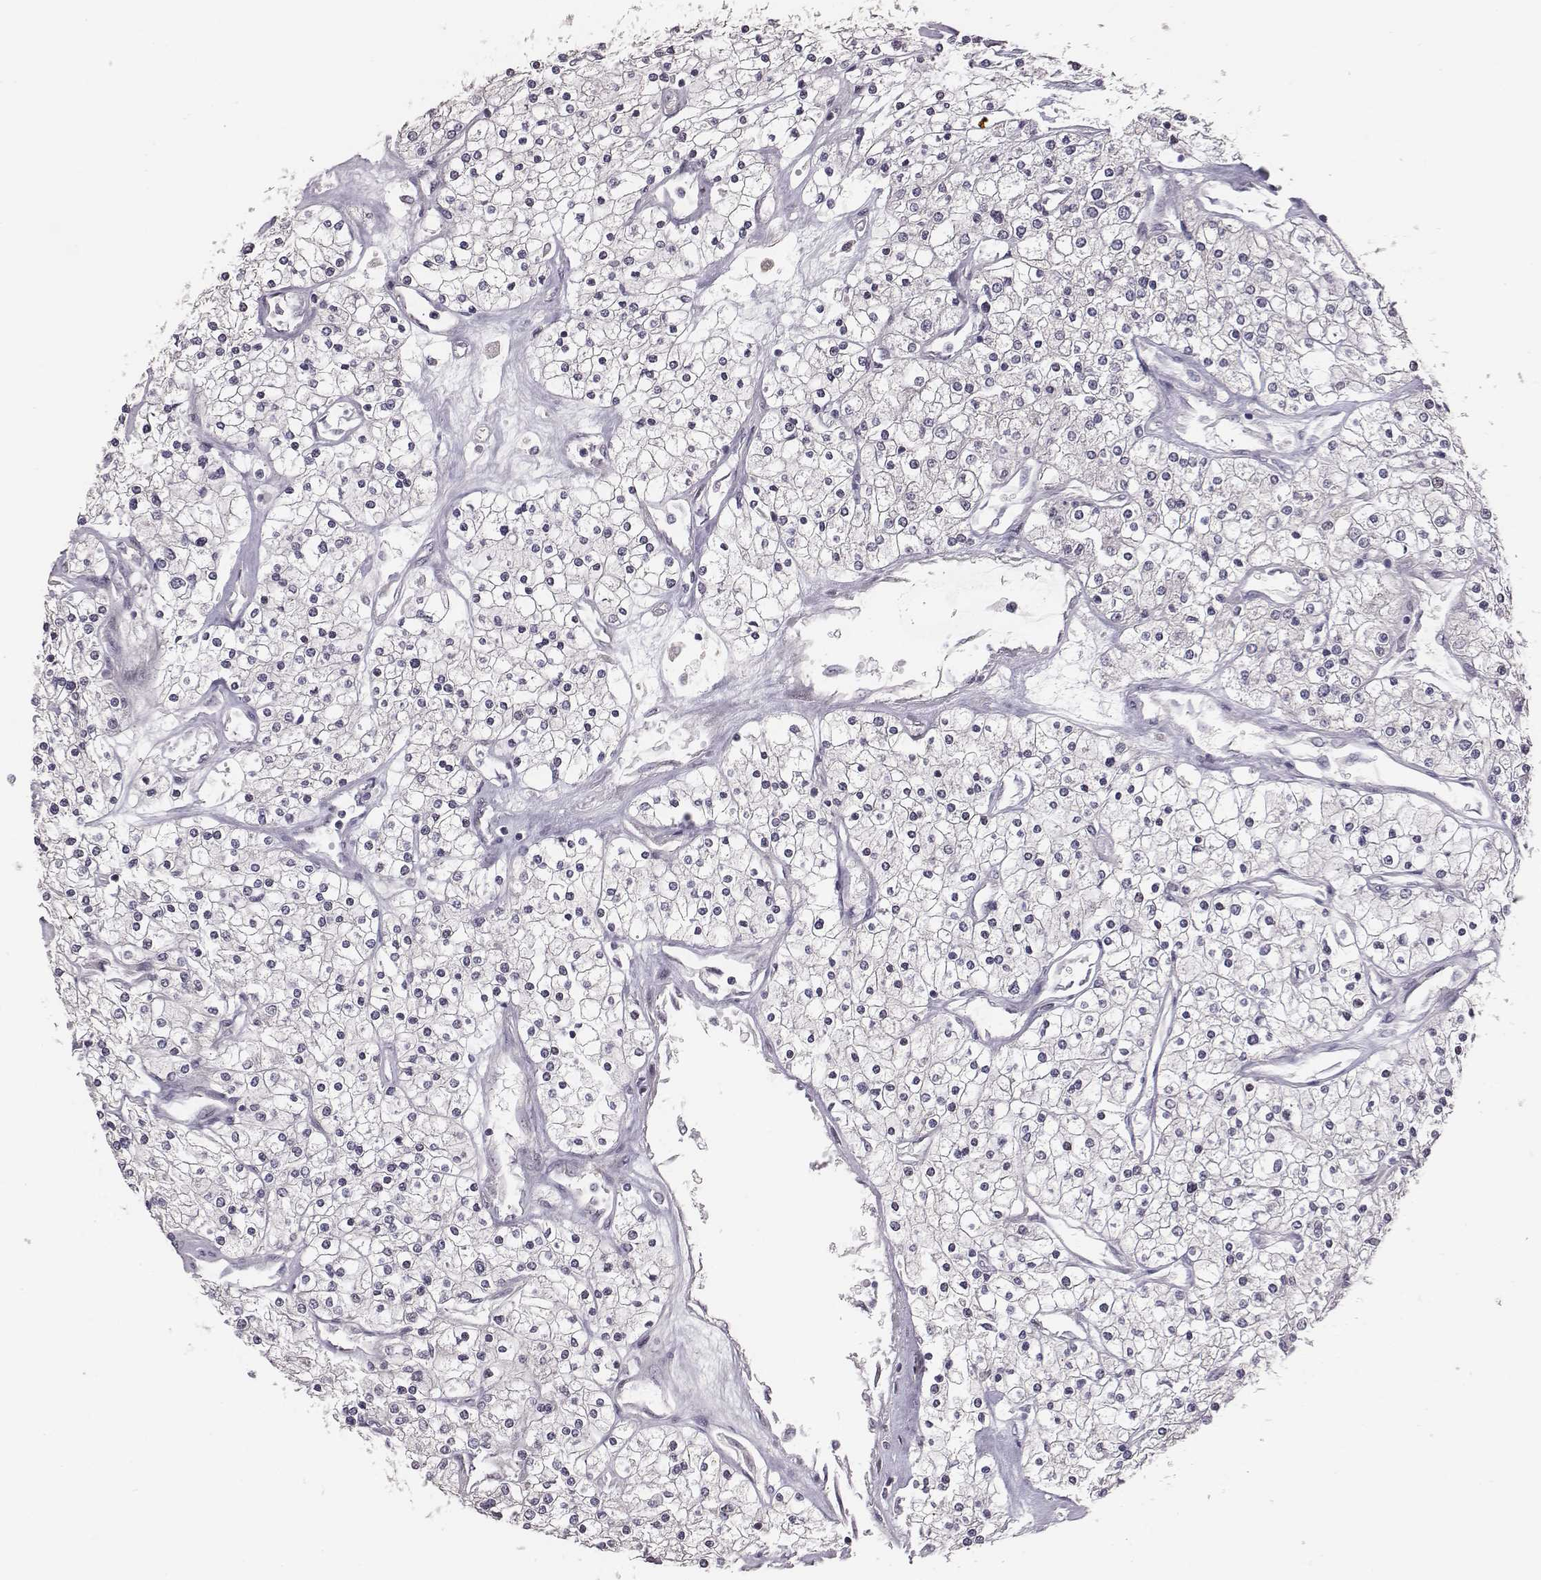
{"staining": {"intensity": "negative", "quantity": "none", "location": "none"}, "tissue": "renal cancer", "cell_type": "Tumor cells", "image_type": "cancer", "snomed": [{"axis": "morphology", "description": "Adenocarcinoma, NOS"}, {"axis": "topography", "description": "Kidney"}], "caption": "Renal cancer was stained to show a protein in brown. There is no significant expression in tumor cells.", "gene": "SMURF2", "patient": {"sex": "male", "age": 80}}